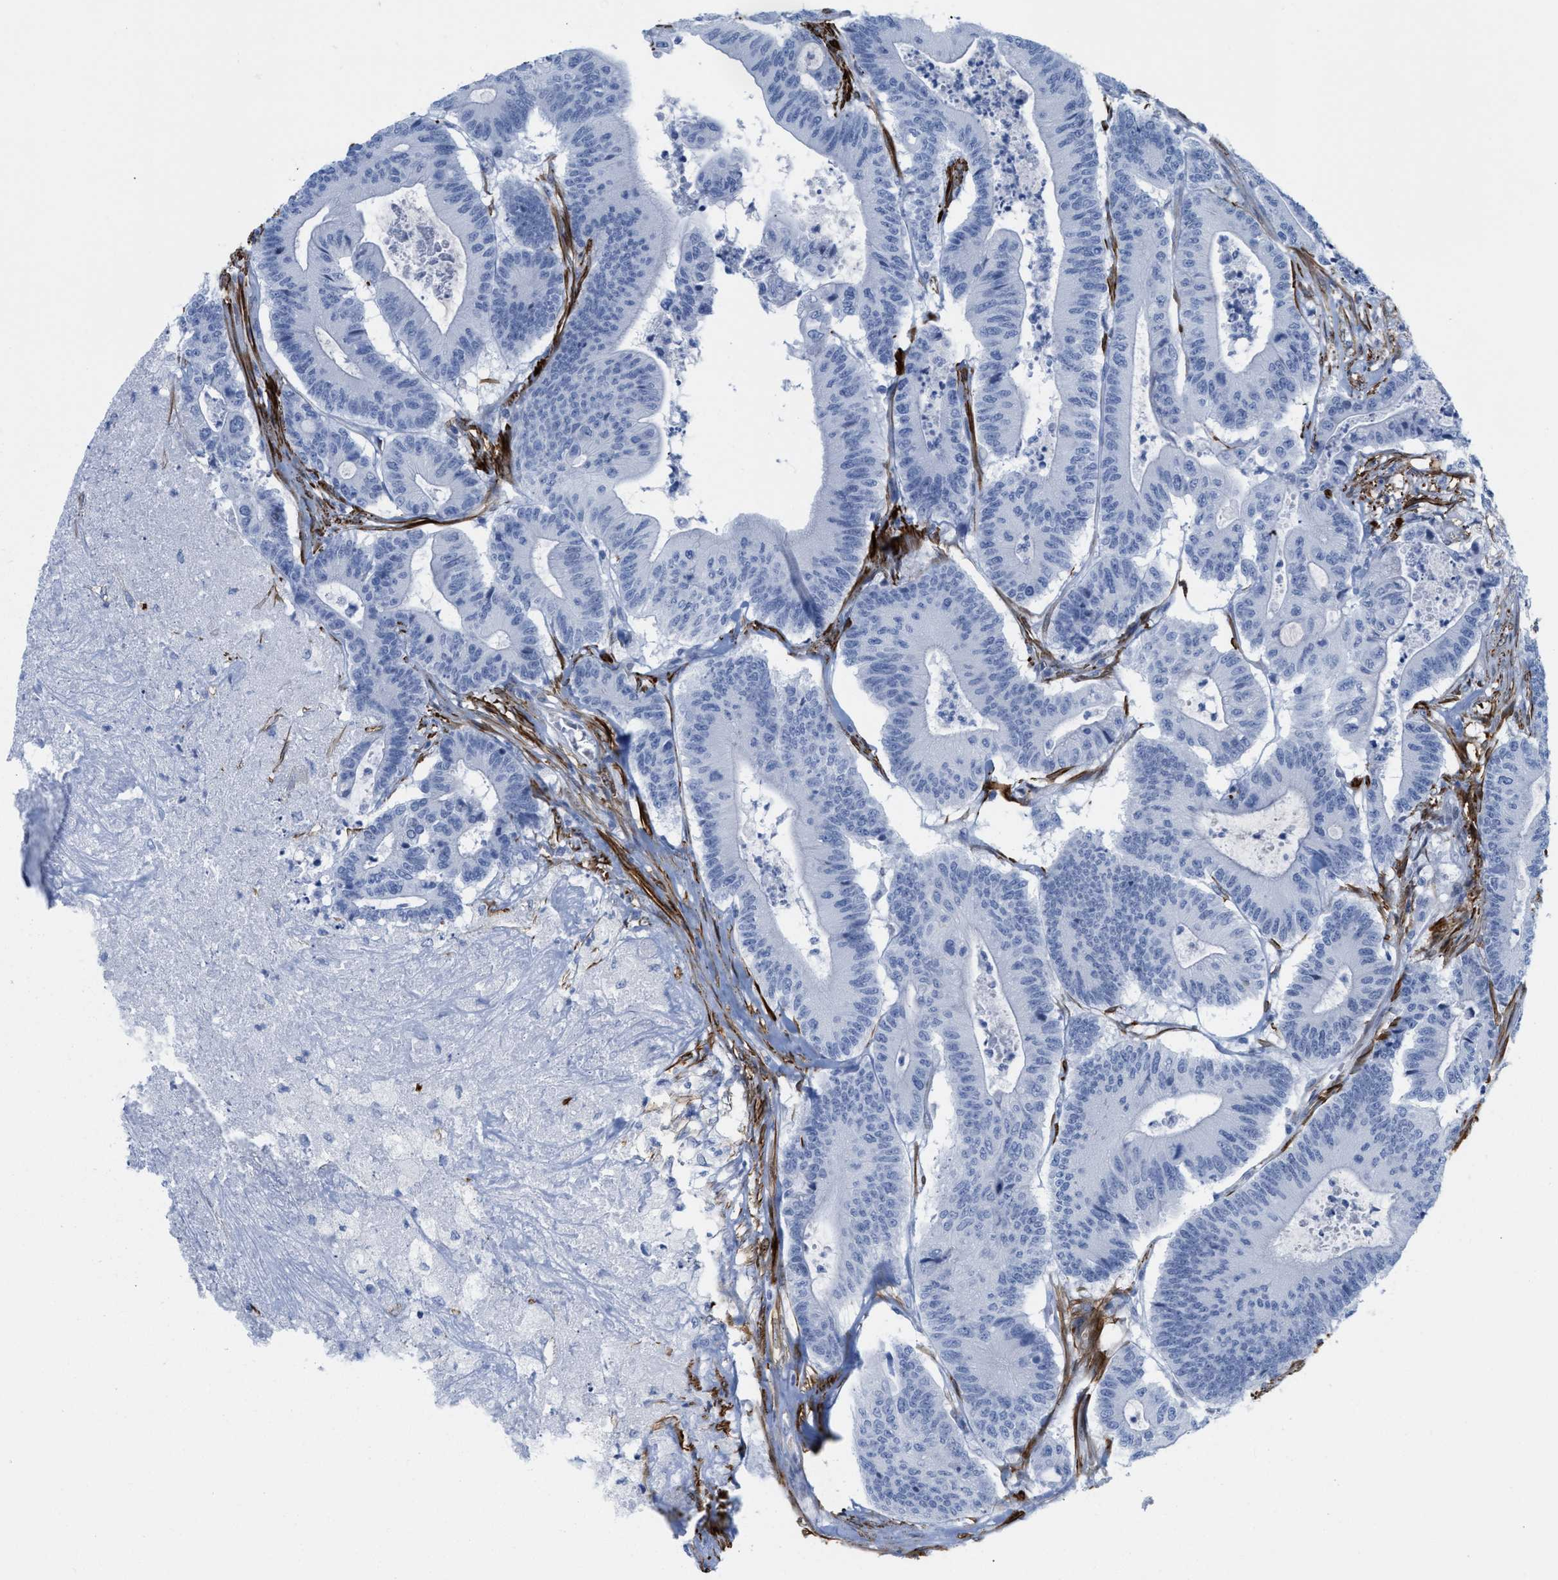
{"staining": {"intensity": "negative", "quantity": "none", "location": "none"}, "tissue": "colorectal cancer", "cell_type": "Tumor cells", "image_type": "cancer", "snomed": [{"axis": "morphology", "description": "Adenocarcinoma, NOS"}, {"axis": "topography", "description": "Colon"}], "caption": "Immunohistochemistry of adenocarcinoma (colorectal) displays no positivity in tumor cells. (DAB (3,3'-diaminobenzidine) immunohistochemistry (IHC) with hematoxylin counter stain).", "gene": "TAGLN", "patient": {"sex": "female", "age": 84}}